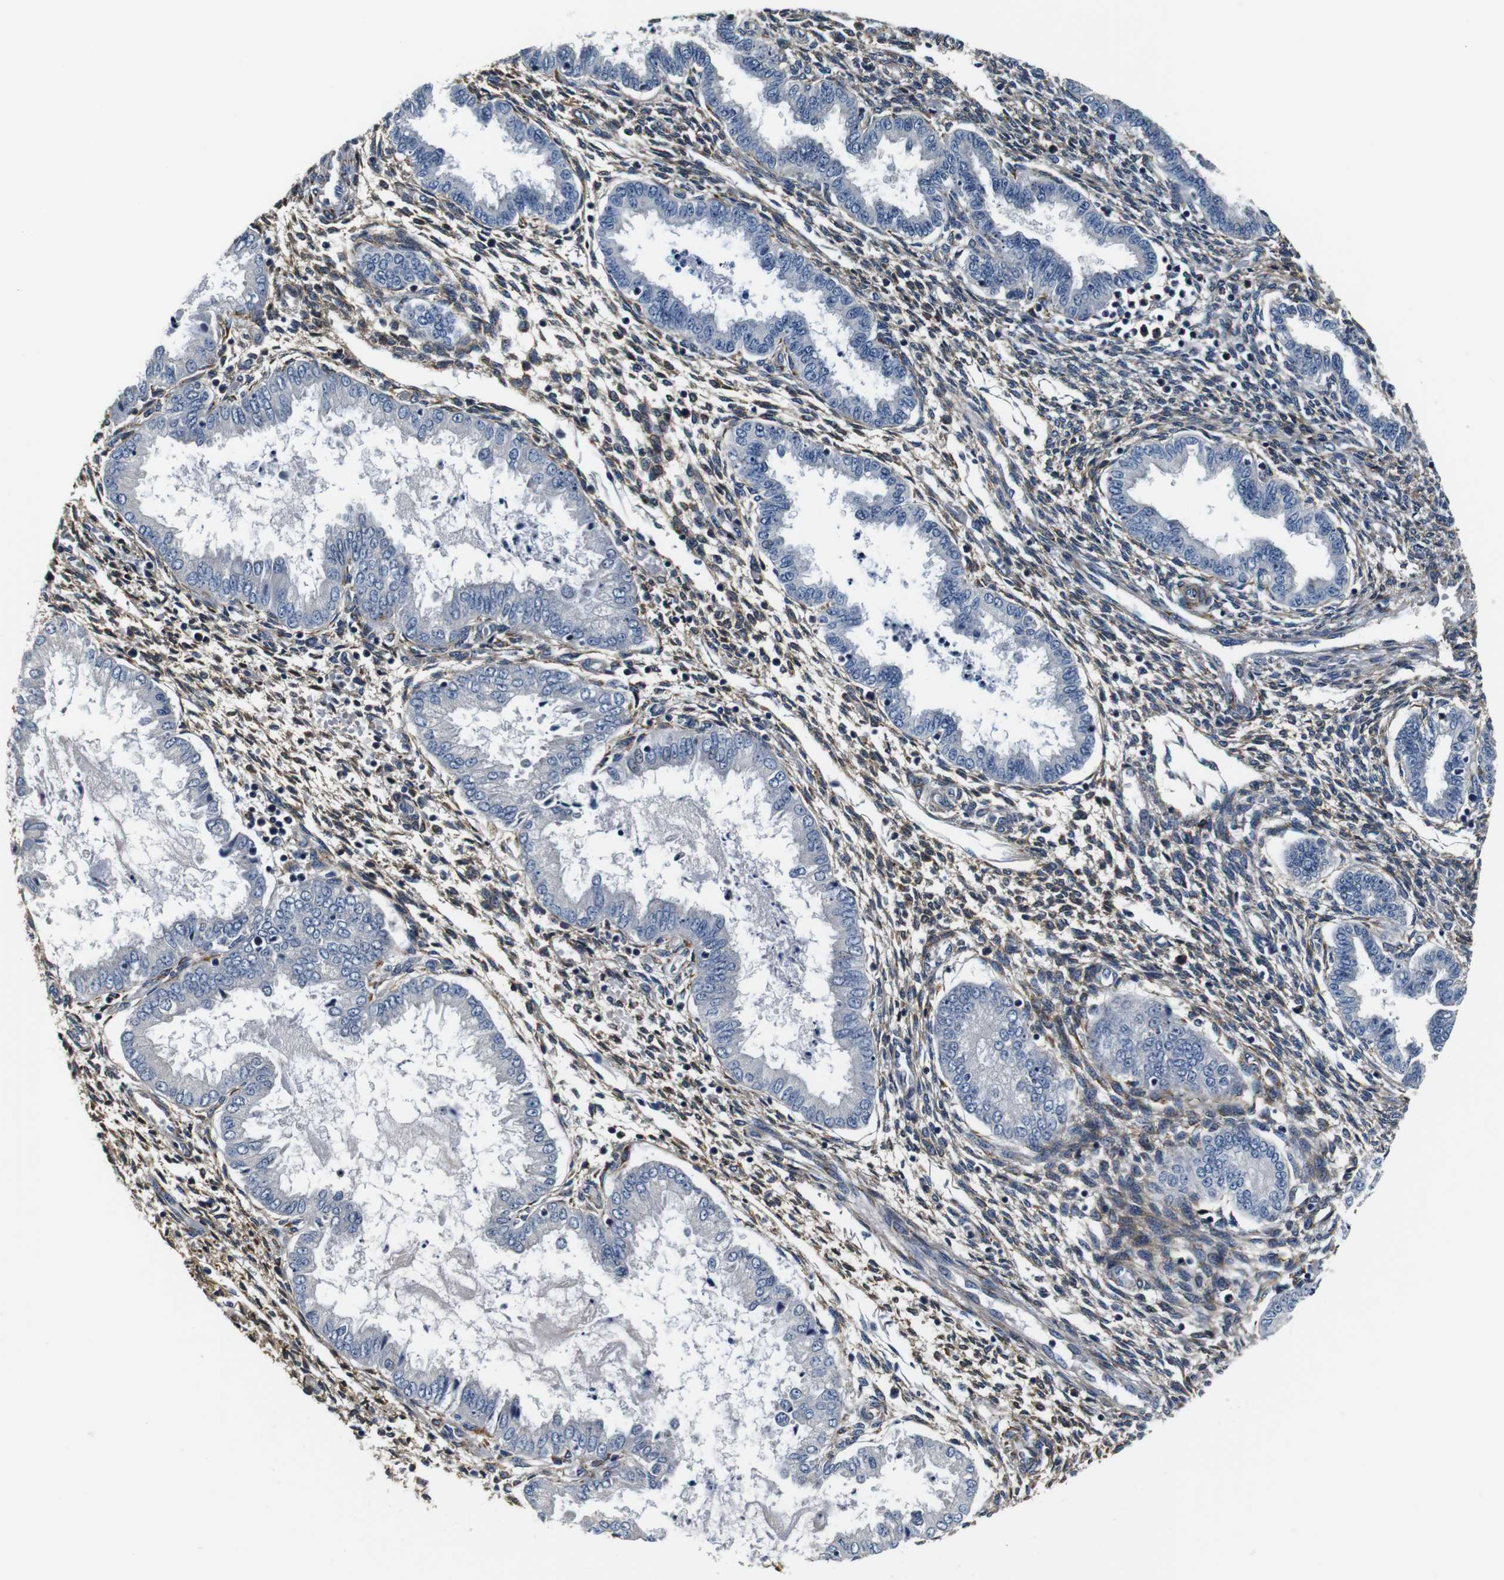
{"staining": {"intensity": "moderate", "quantity": ">75%", "location": "cytoplasmic/membranous"}, "tissue": "endometrium", "cell_type": "Cells in endometrial stroma", "image_type": "normal", "snomed": [{"axis": "morphology", "description": "Normal tissue, NOS"}, {"axis": "topography", "description": "Endometrium"}], "caption": "The histopathology image reveals immunohistochemical staining of unremarkable endometrium. There is moderate cytoplasmic/membranous positivity is present in approximately >75% of cells in endometrial stroma.", "gene": "COL1A1", "patient": {"sex": "female", "age": 33}}